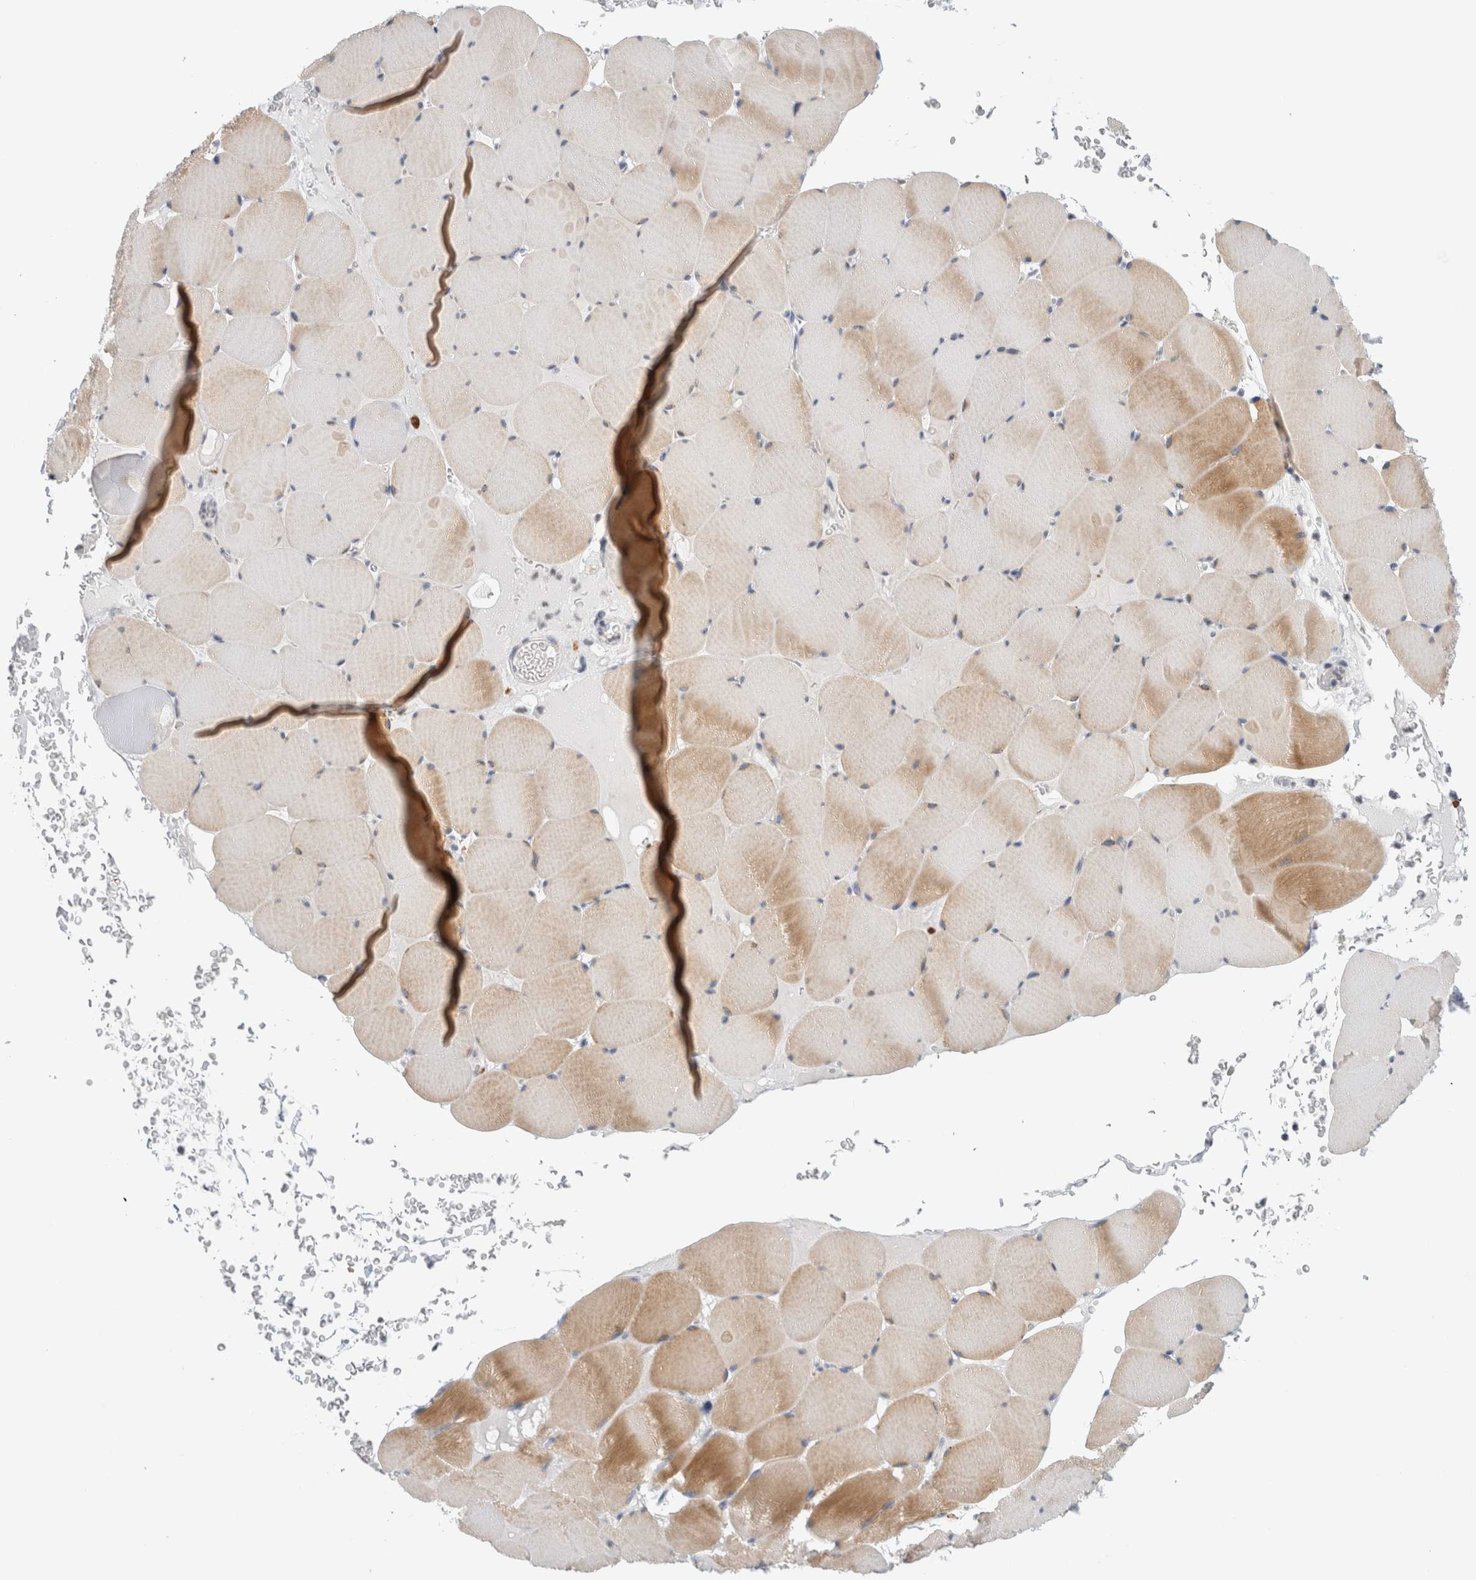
{"staining": {"intensity": "moderate", "quantity": "25%-75%", "location": "cytoplasmic/membranous"}, "tissue": "skeletal muscle", "cell_type": "Myocytes", "image_type": "normal", "snomed": [{"axis": "morphology", "description": "Normal tissue, NOS"}, {"axis": "topography", "description": "Skeletal muscle"}], "caption": "Brown immunohistochemical staining in unremarkable human skeletal muscle demonstrates moderate cytoplasmic/membranous staining in approximately 25%-75% of myocytes.", "gene": "SLC20A2", "patient": {"sex": "male", "age": 62}}